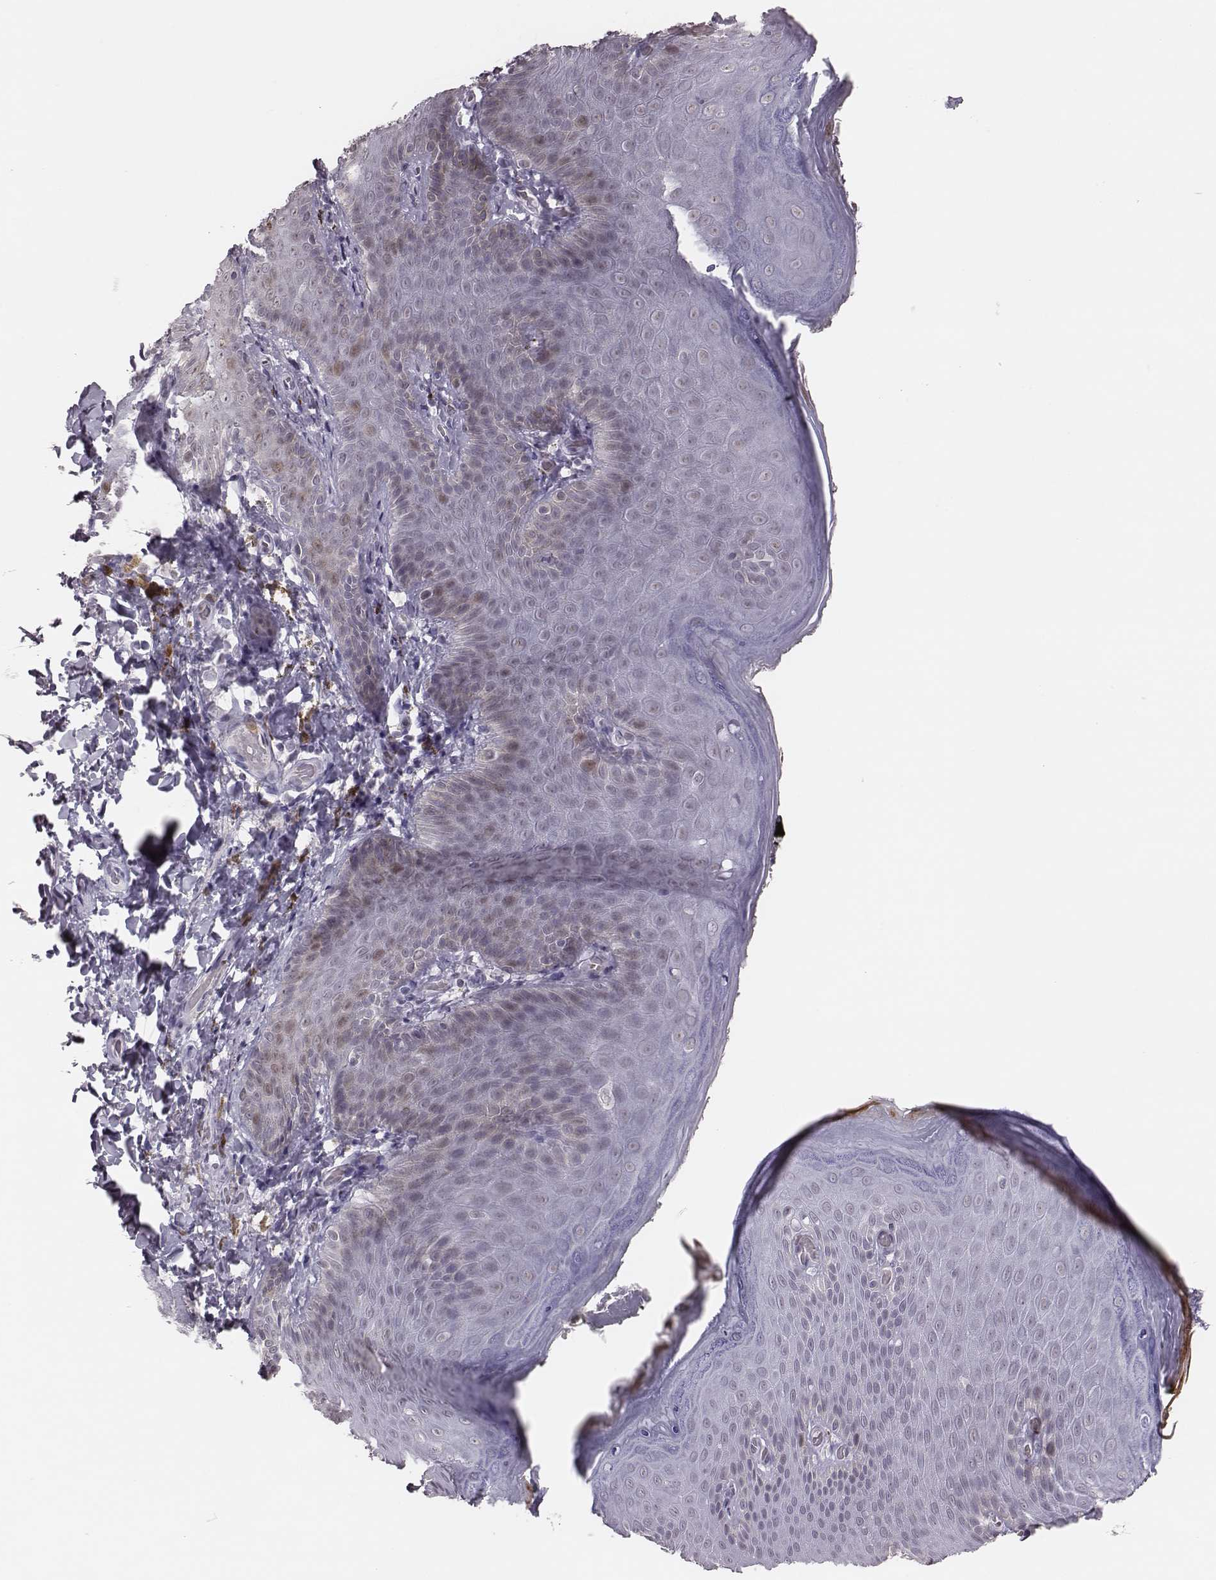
{"staining": {"intensity": "weak", "quantity": "<25%", "location": "cytoplasmic/membranous,nuclear"}, "tissue": "skin", "cell_type": "Epidermal cells", "image_type": "normal", "snomed": [{"axis": "morphology", "description": "Normal tissue, NOS"}, {"axis": "topography", "description": "Anal"}], "caption": "Epidermal cells show no significant expression in unremarkable skin.", "gene": "PBK", "patient": {"sex": "male", "age": 53}}